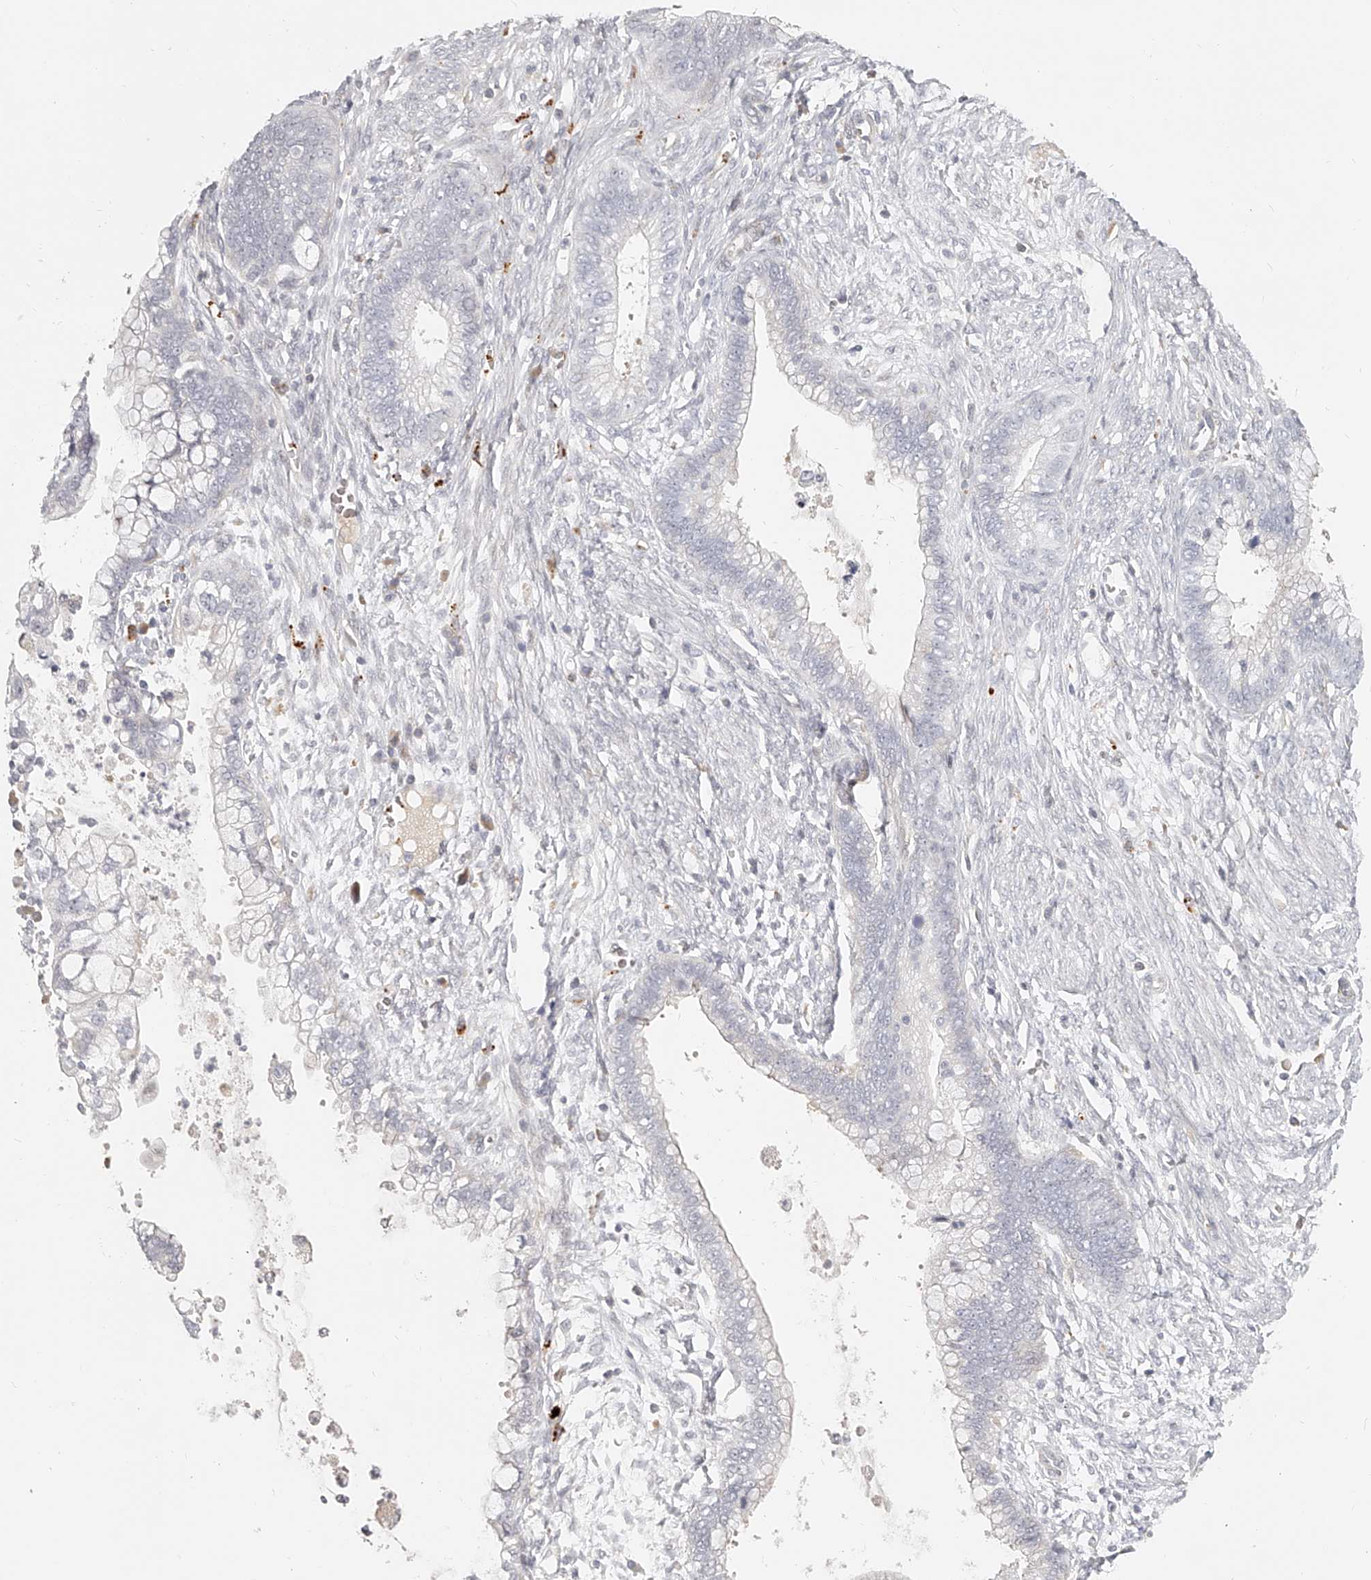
{"staining": {"intensity": "negative", "quantity": "none", "location": "none"}, "tissue": "cervical cancer", "cell_type": "Tumor cells", "image_type": "cancer", "snomed": [{"axis": "morphology", "description": "Adenocarcinoma, NOS"}, {"axis": "topography", "description": "Cervix"}], "caption": "The immunohistochemistry (IHC) micrograph has no significant expression in tumor cells of adenocarcinoma (cervical) tissue.", "gene": "ITGB3", "patient": {"sex": "female", "age": 44}}